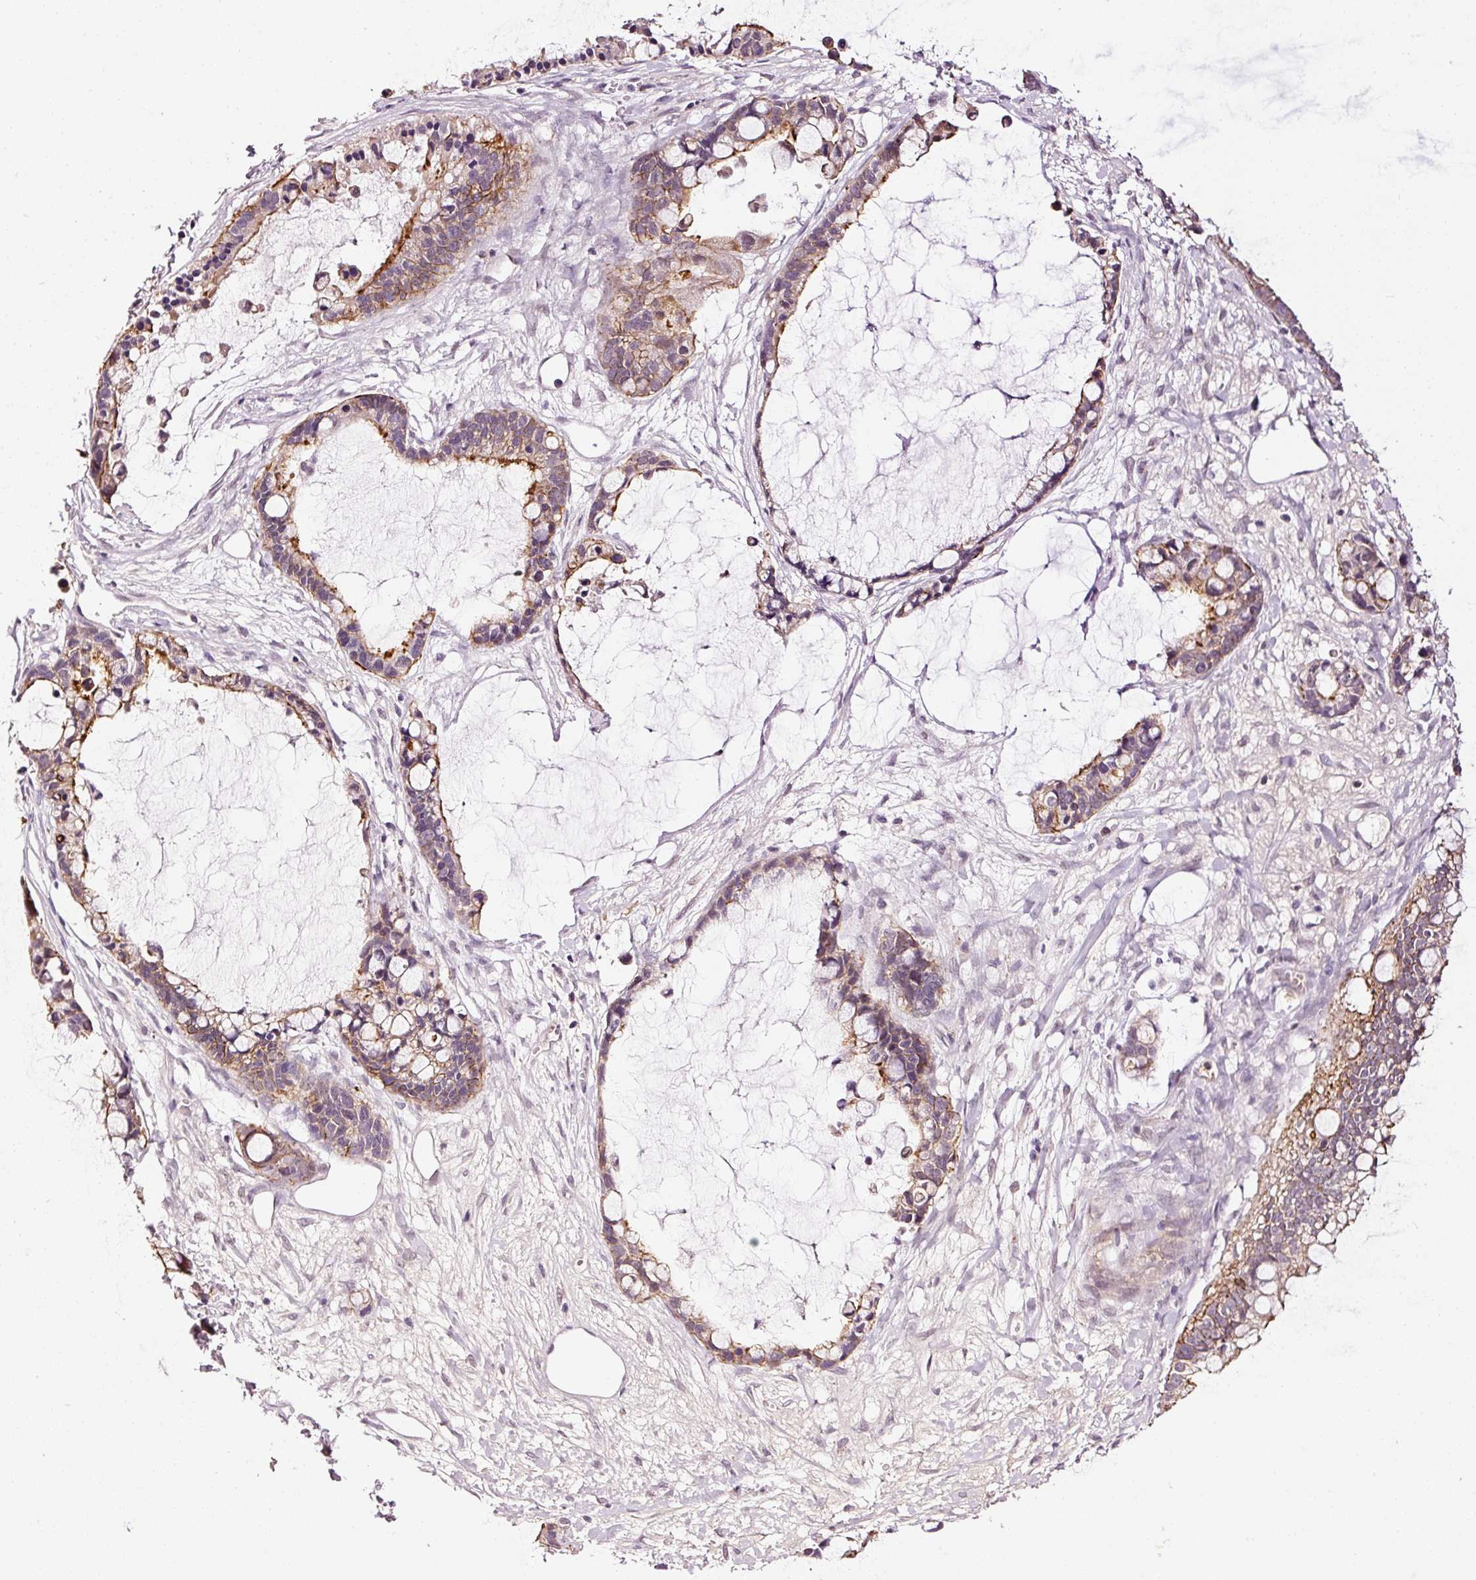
{"staining": {"intensity": "moderate", "quantity": ">75%", "location": "cytoplasmic/membranous"}, "tissue": "ovarian cancer", "cell_type": "Tumor cells", "image_type": "cancer", "snomed": [{"axis": "morphology", "description": "Cystadenocarcinoma, mucinous, NOS"}, {"axis": "topography", "description": "Ovary"}], "caption": "DAB immunohistochemical staining of ovarian cancer displays moderate cytoplasmic/membranous protein expression in about >75% of tumor cells. (DAB = brown stain, brightfield microscopy at high magnification).", "gene": "ABCB4", "patient": {"sex": "female", "age": 63}}